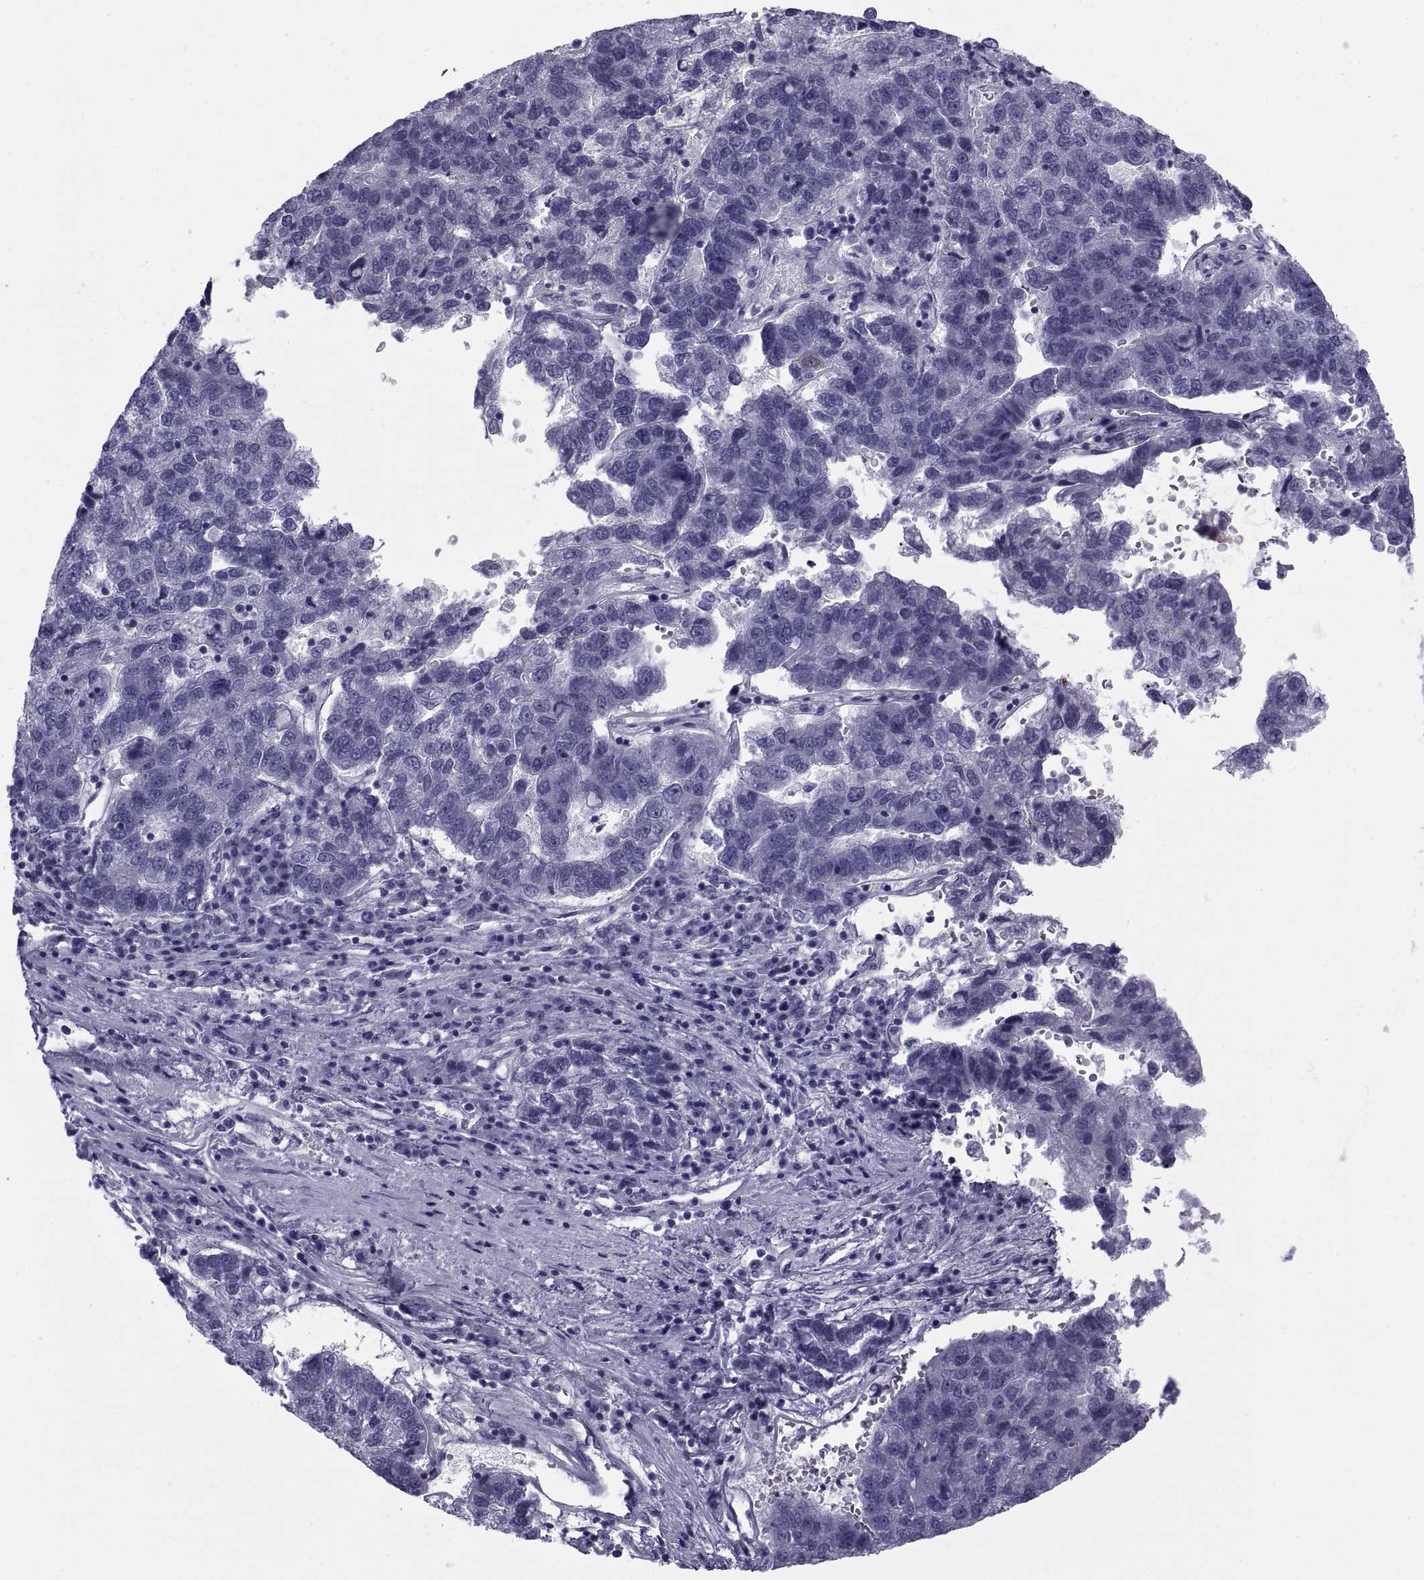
{"staining": {"intensity": "negative", "quantity": "none", "location": "none"}, "tissue": "pancreatic cancer", "cell_type": "Tumor cells", "image_type": "cancer", "snomed": [{"axis": "morphology", "description": "Adenocarcinoma, NOS"}, {"axis": "topography", "description": "Pancreas"}], "caption": "Tumor cells show no significant positivity in pancreatic cancer (adenocarcinoma).", "gene": "NPTX2", "patient": {"sex": "female", "age": 61}}